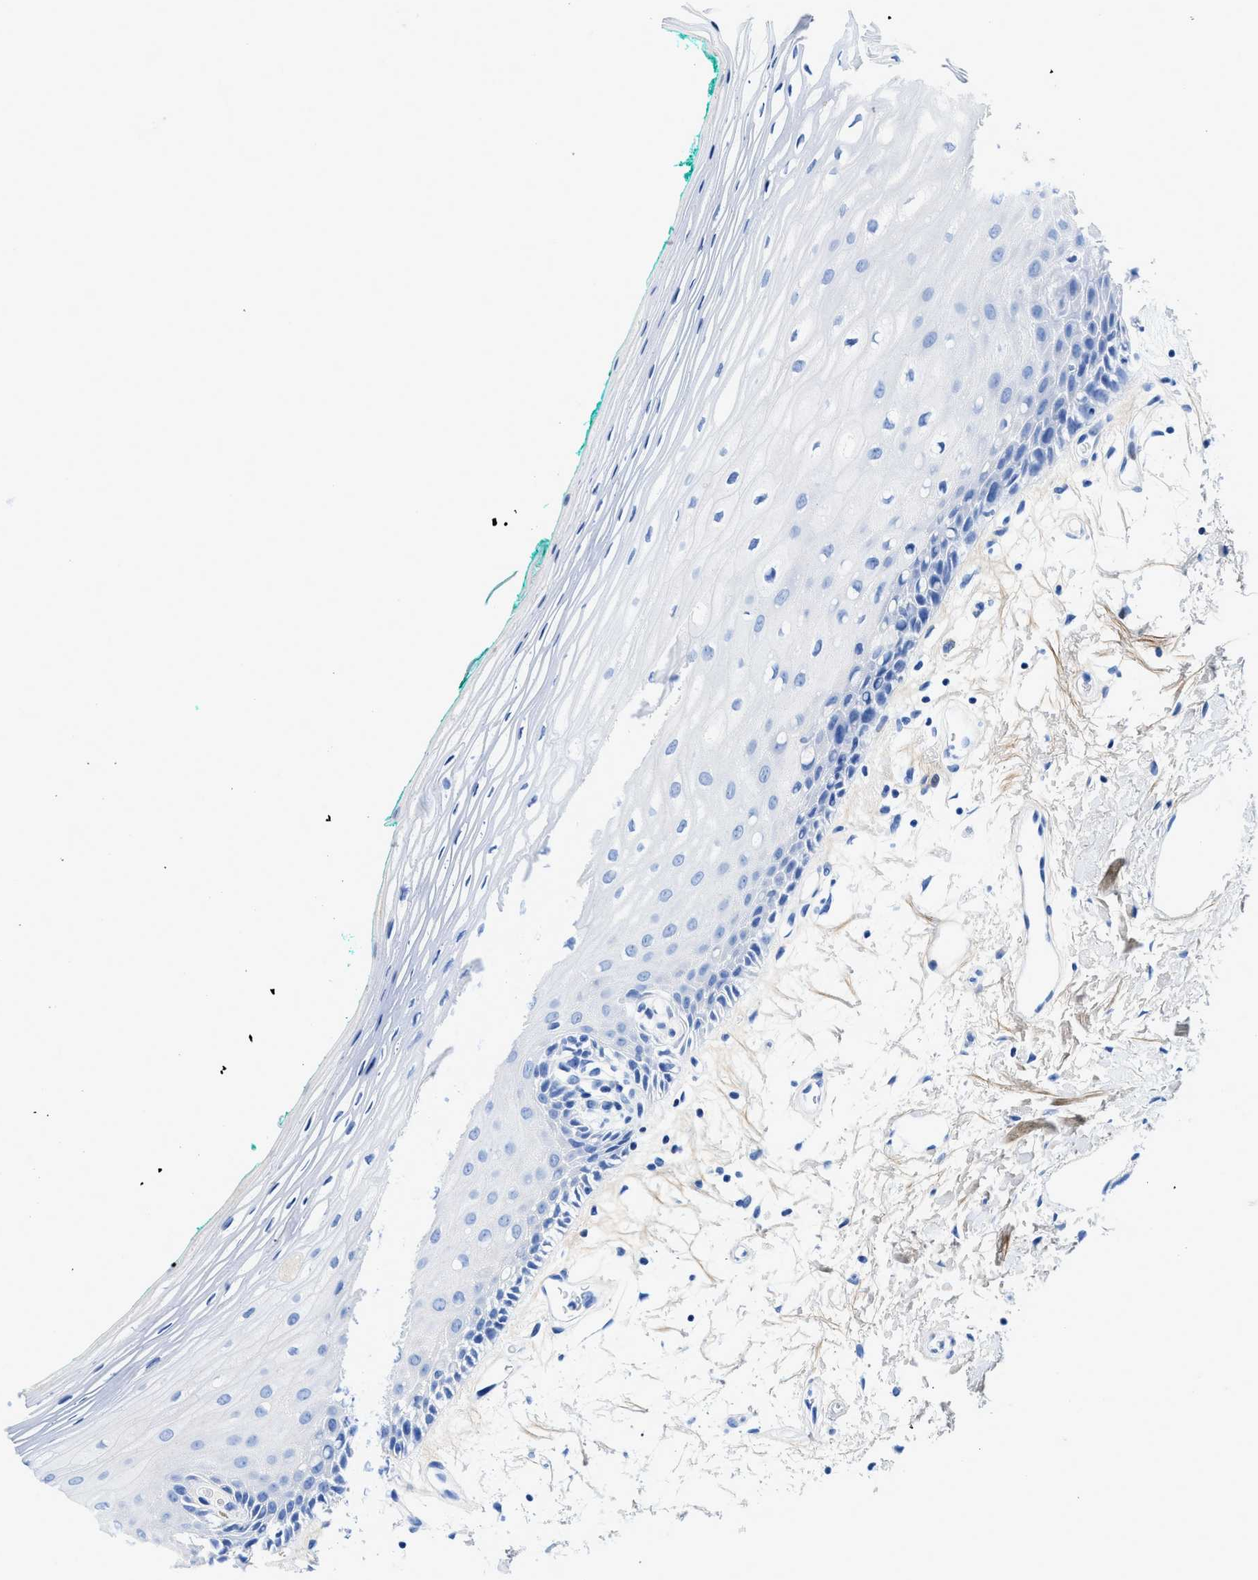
{"staining": {"intensity": "negative", "quantity": "none", "location": "none"}, "tissue": "oral mucosa", "cell_type": "Squamous epithelial cells", "image_type": "normal", "snomed": [{"axis": "morphology", "description": "Normal tissue, NOS"}, {"axis": "topography", "description": "Skeletal muscle"}, {"axis": "topography", "description": "Oral tissue"}, {"axis": "topography", "description": "Peripheral nerve tissue"}], "caption": "IHC micrograph of unremarkable oral mucosa: human oral mucosa stained with DAB (3,3'-diaminobenzidine) exhibits no significant protein positivity in squamous epithelial cells.", "gene": "COL3A1", "patient": {"sex": "female", "age": 84}}